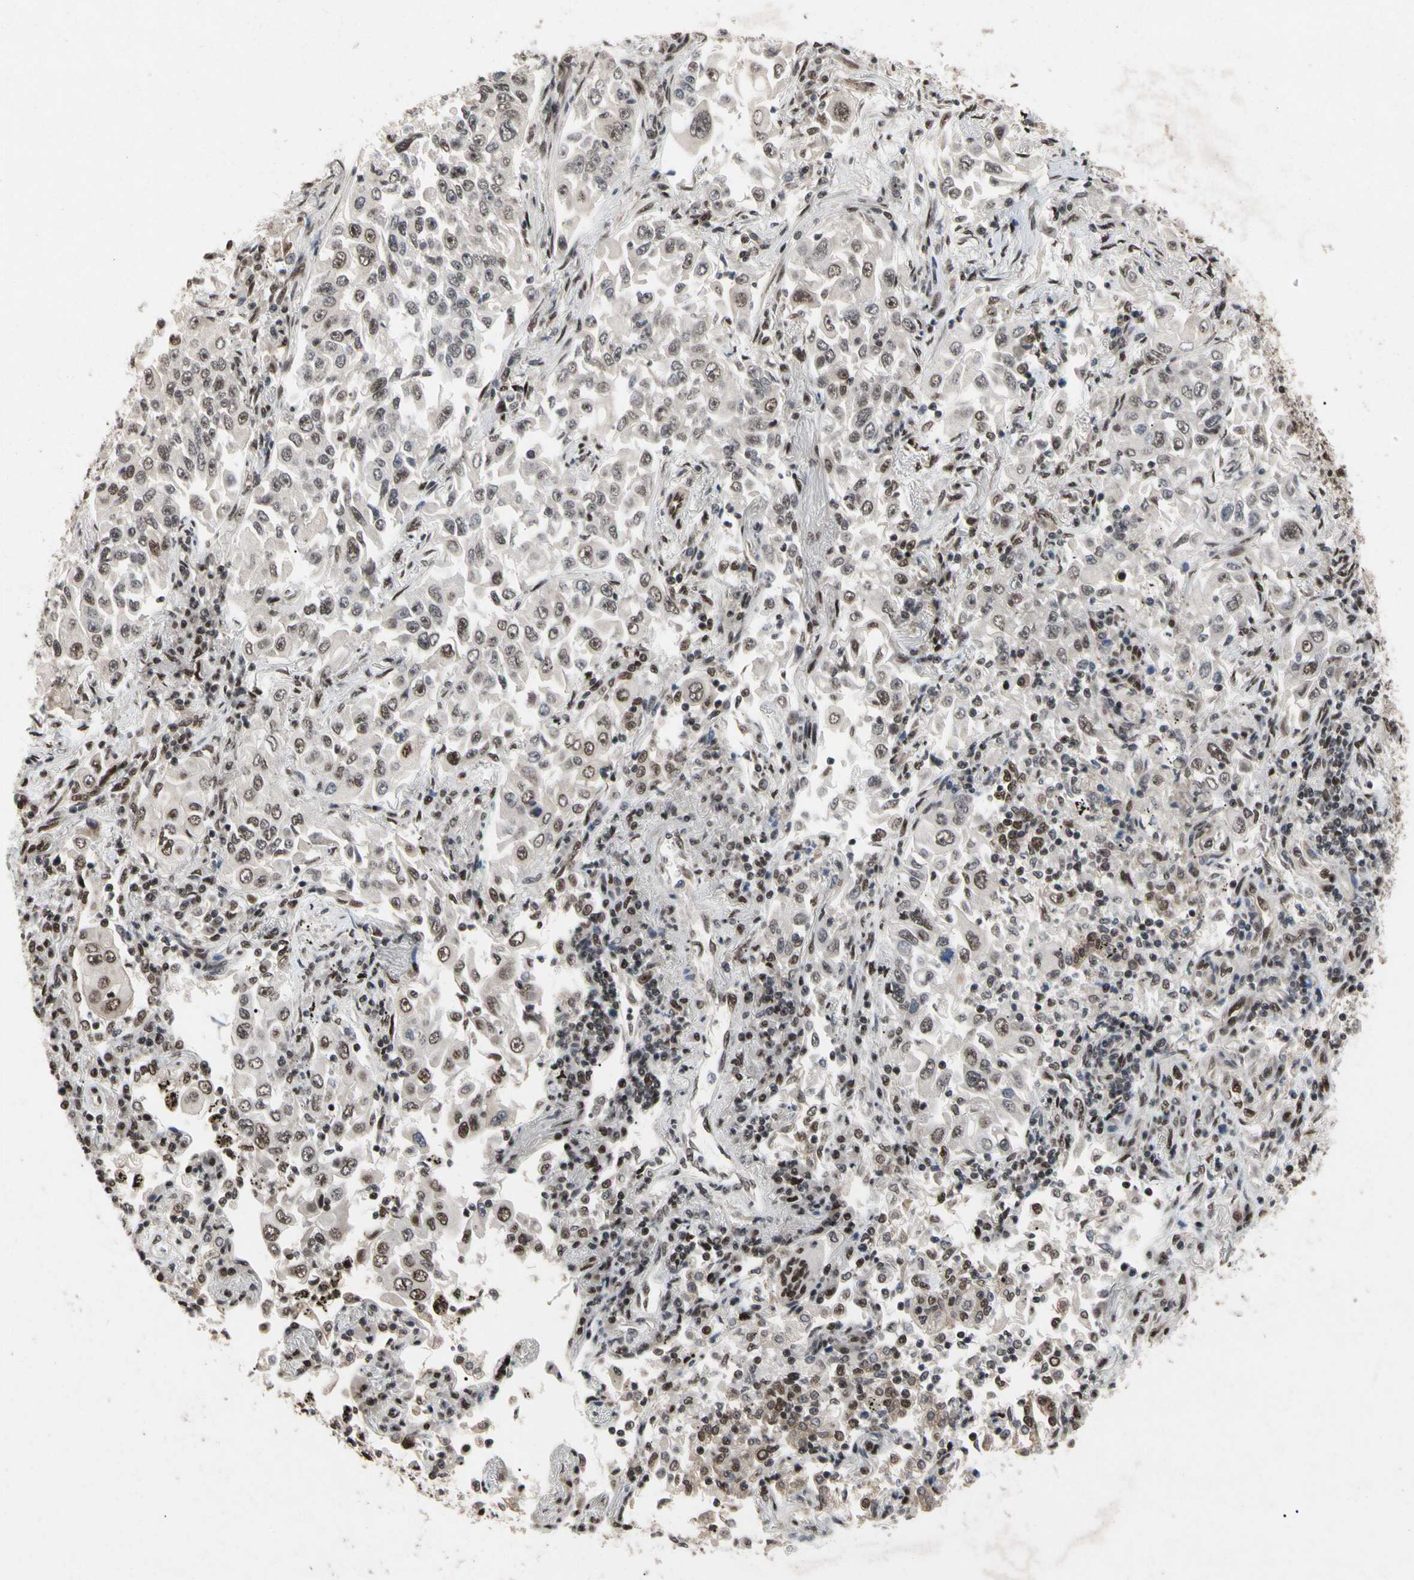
{"staining": {"intensity": "moderate", "quantity": "<25%", "location": "nuclear"}, "tissue": "lung cancer", "cell_type": "Tumor cells", "image_type": "cancer", "snomed": [{"axis": "morphology", "description": "Adenocarcinoma, NOS"}, {"axis": "topography", "description": "Lung"}], "caption": "Protein expression analysis of lung cancer (adenocarcinoma) reveals moderate nuclear positivity in about <25% of tumor cells.", "gene": "FAM98B", "patient": {"sex": "male", "age": 84}}